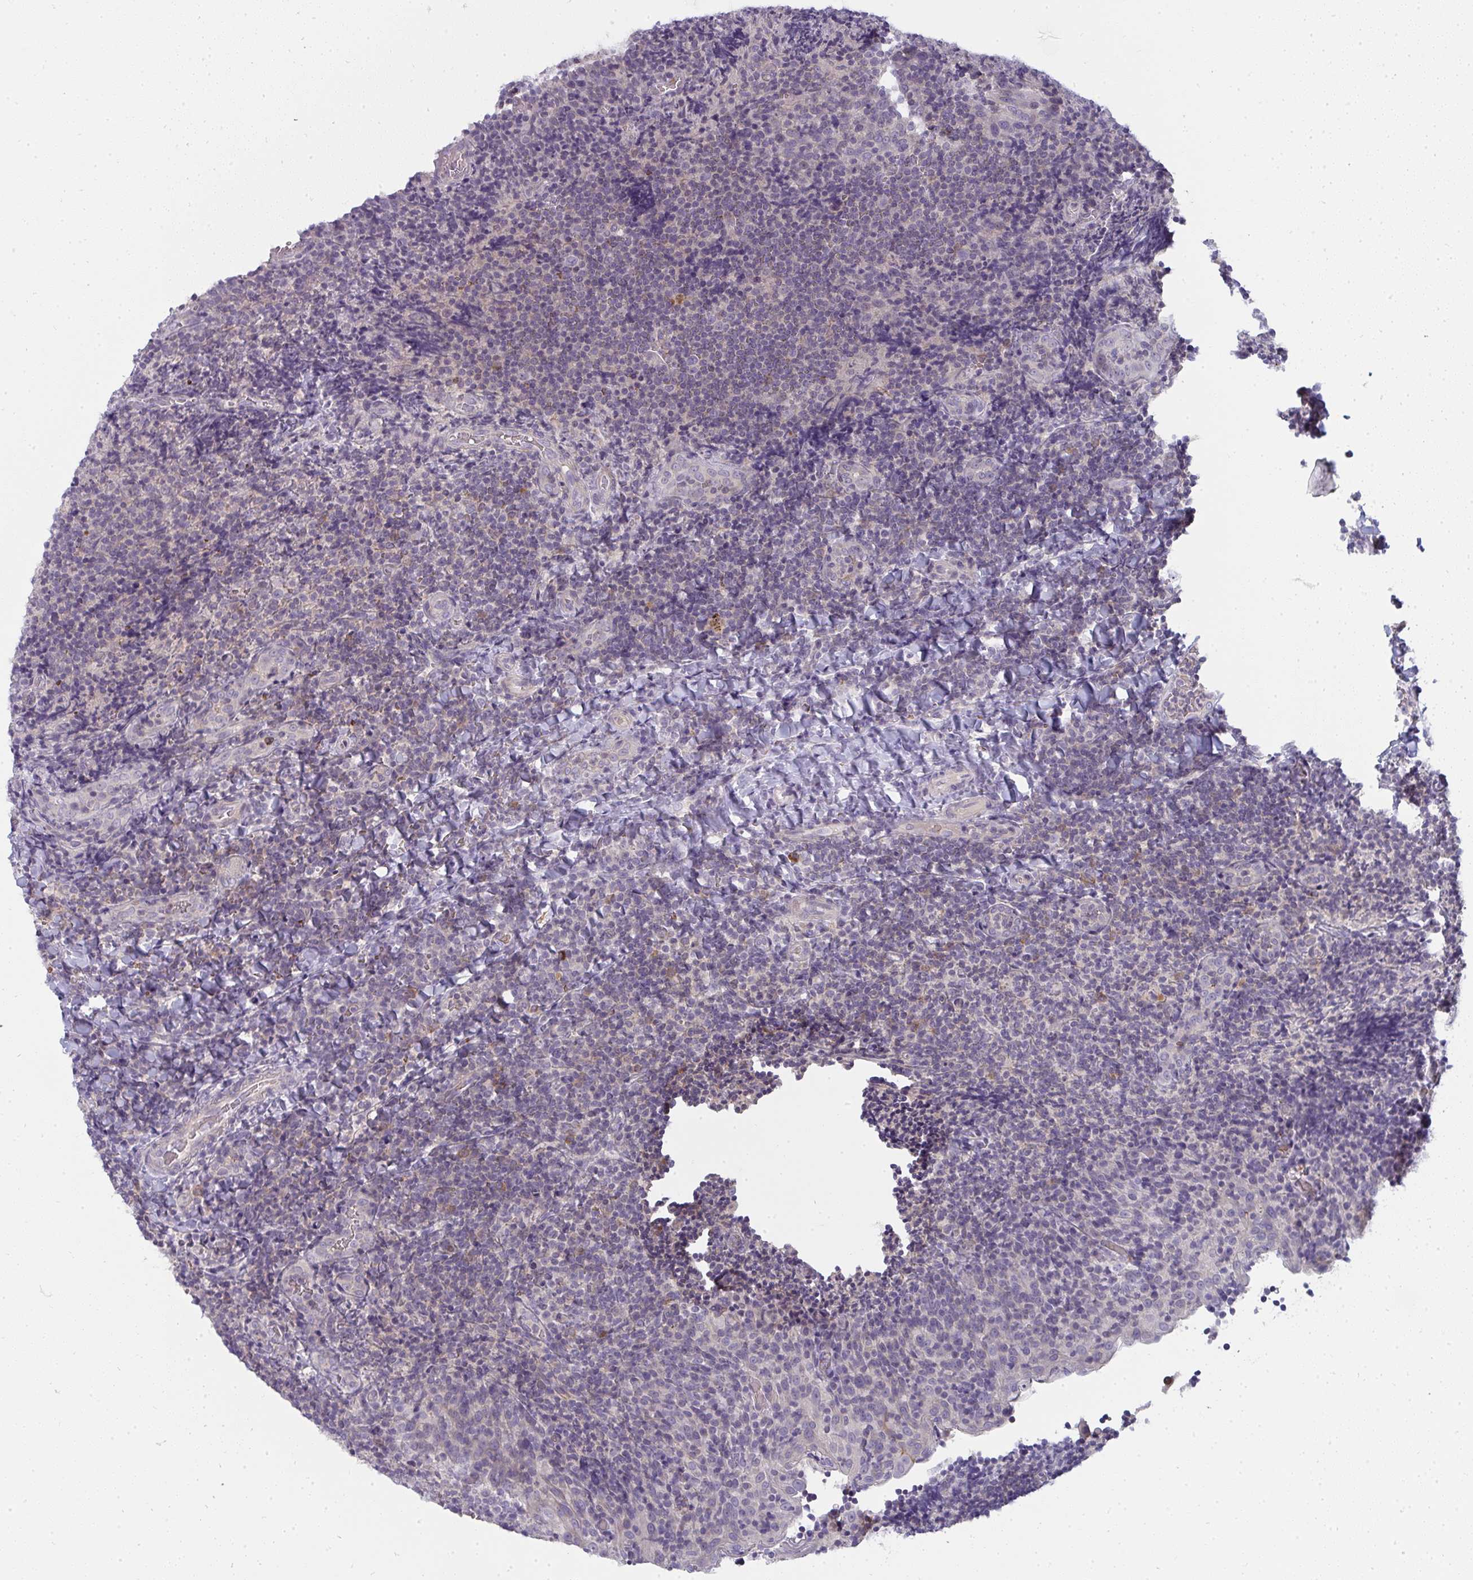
{"staining": {"intensity": "weak", "quantity": "<25%", "location": "cytoplasmic/membranous"}, "tissue": "tonsil", "cell_type": "Germinal center cells", "image_type": "normal", "snomed": [{"axis": "morphology", "description": "Normal tissue, NOS"}, {"axis": "topography", "description": "Tonsil"}], "caption": "This image is of unremarkable tonsil stained with immunohistochemistry (IHC) to label a protein in brown with the nuclei are counter-stained blue. There is no staining in germinal center cells. (Stains: DAB immunohistochemistry with hematoxylin counter stain, Microscopy: brightfield microscopy at high magnification).", "gene": "SHB", "patient": {"sex": "male", "age": 17}}